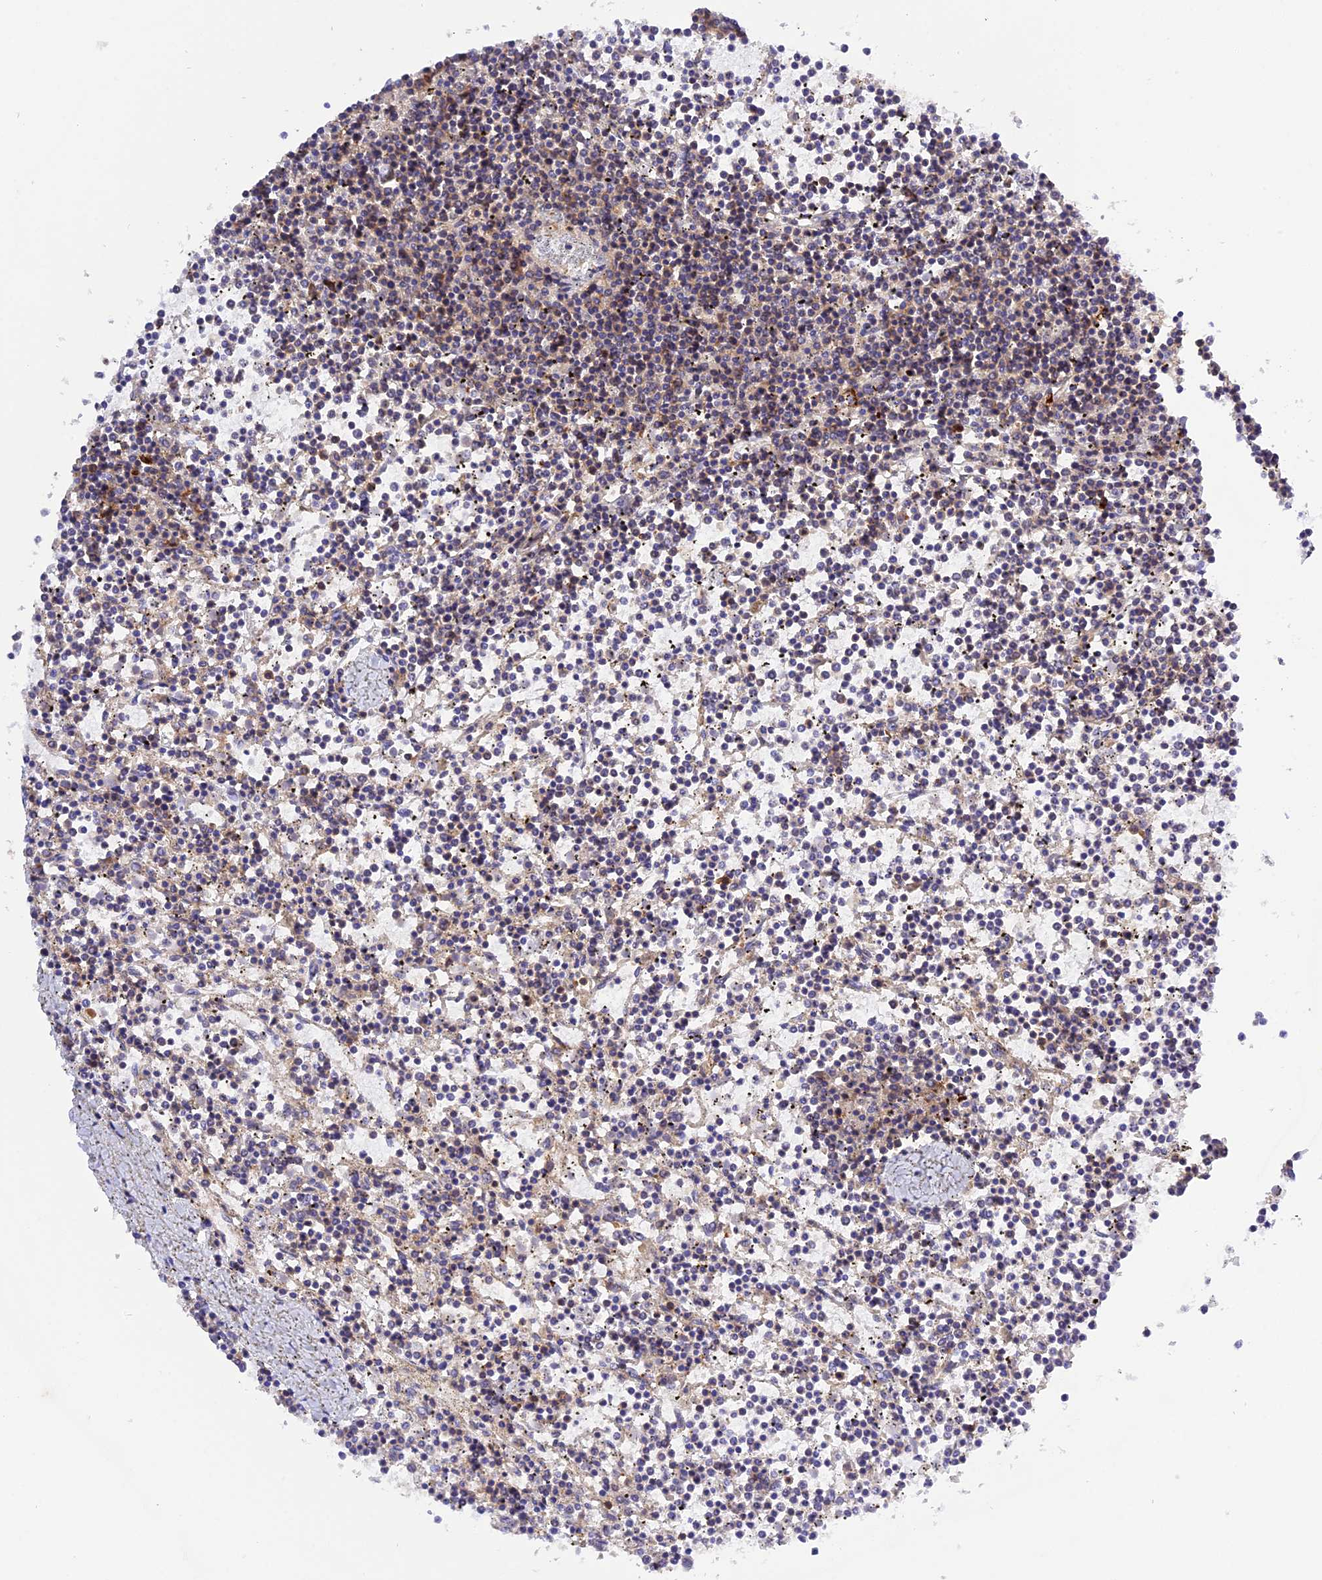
{"staining": {"intensity": "negative", "quantity": "none", "location": "none"}, "tissue": "lymphoma", "cell_type": "Tumor cells", "image_type": "cancer", "snomed": [{"axis": "morphology", "description": "Malignant lymphoma, non-Hodgkin's type, Low grade"}, {"axis": "topography", "description": "Spleen"}], "caption": "Immunohistochemistry (IHC) photomicrograph of low-grade malignant lymphoma, non-Hodgkin's type stained for a protein (brown), which demonstrates no positivity in tumor cells.", "gene": "C5orf22", "patient": {"sex": "female", "age": 19}}